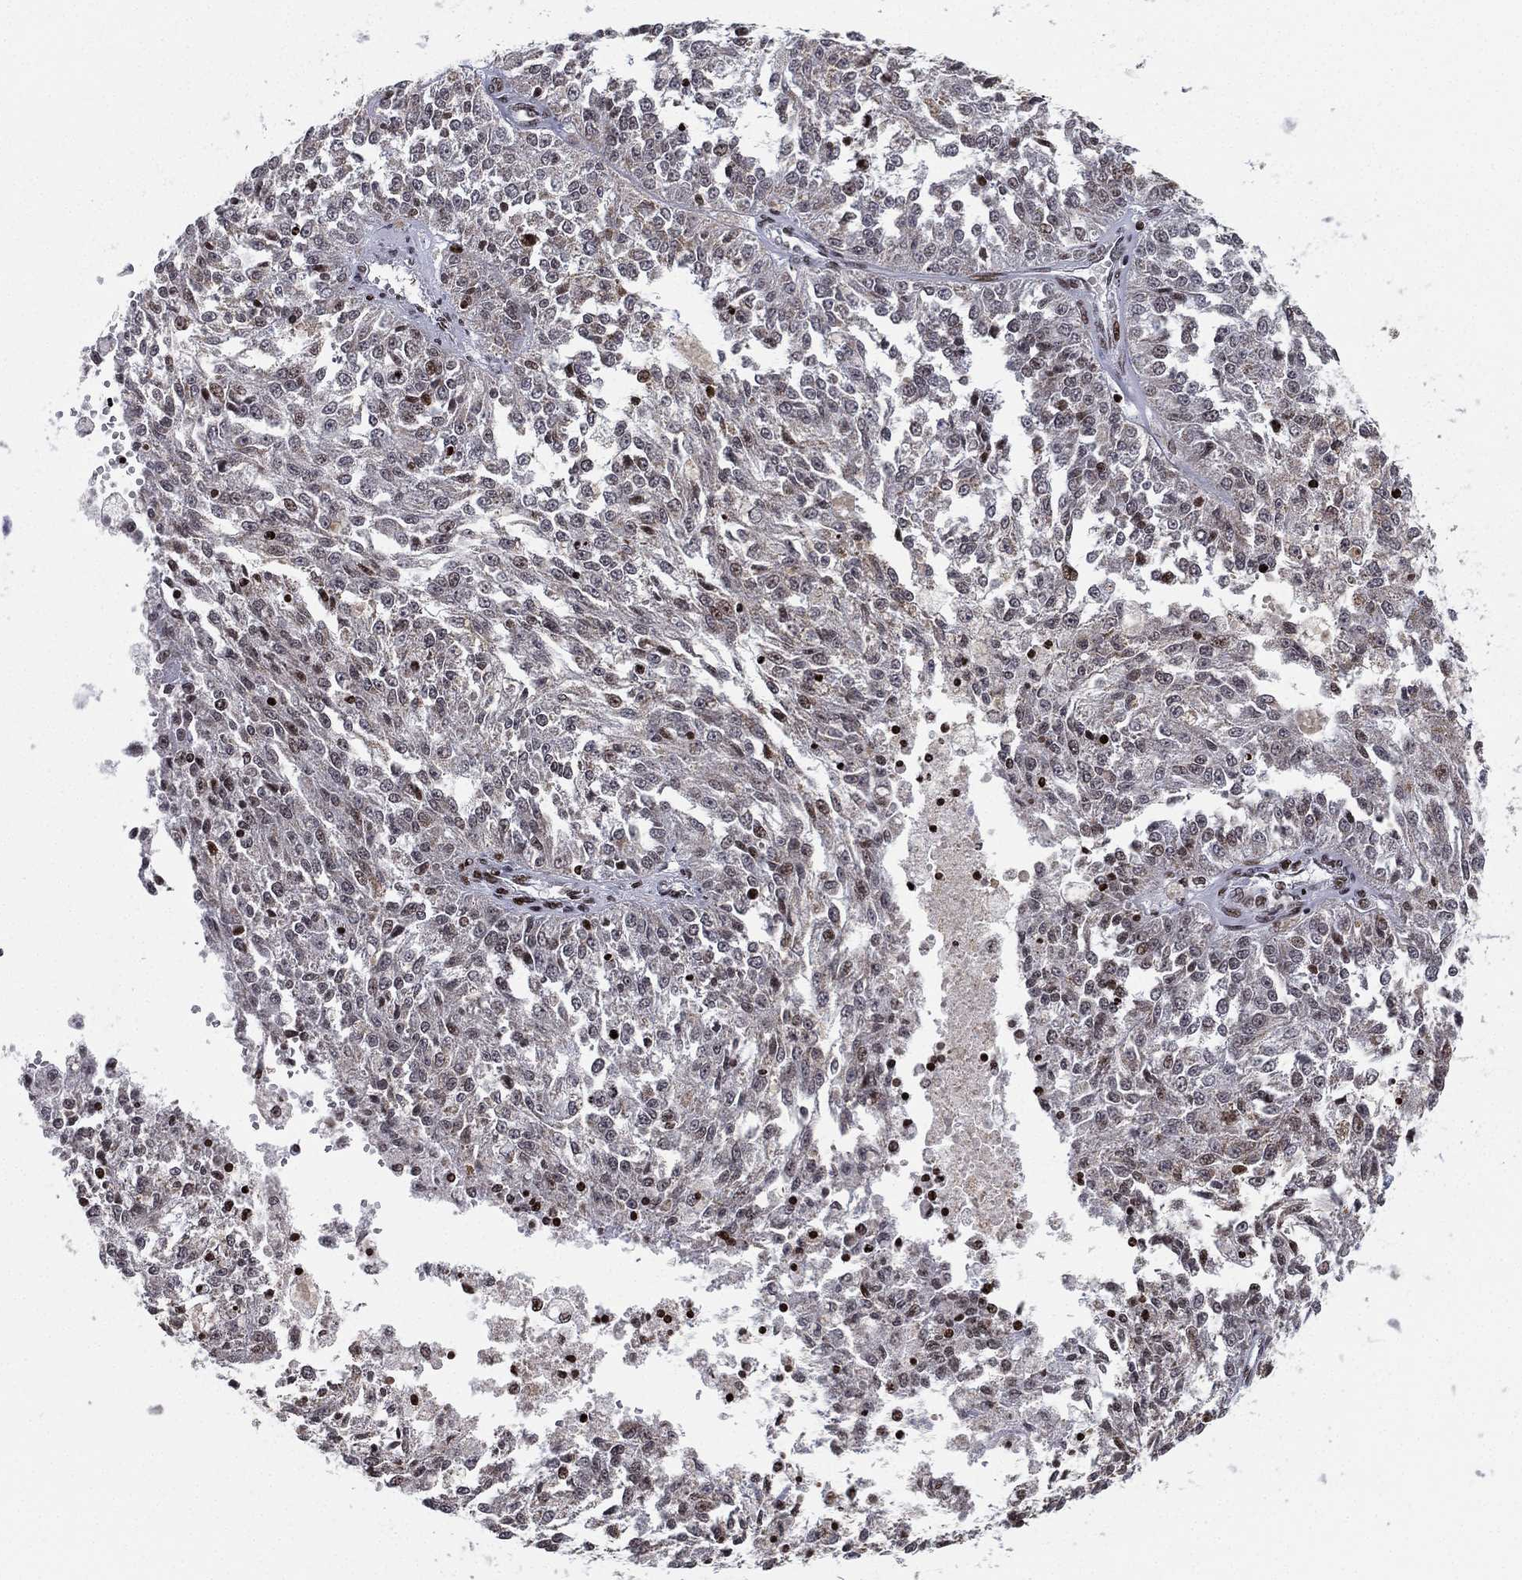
{"staining": {"intensity": "negative", "quantity": "none", "location": "none"}, "tissue": "melanoma", "cell_type": "Tumor cells", "image_type": "cancer", "snomed": [{"axis": "morphology", "description": "Malignant melanoma, Metastatic site"}, {"axis": "topography", "description": "Lymph node"}], "caption": "DAB immunohistochemical staining of human melanoma shows no significant expression in tumor cells.", "gene": "MFSD14A", "patient": {"sex": "female", "age": 64}}